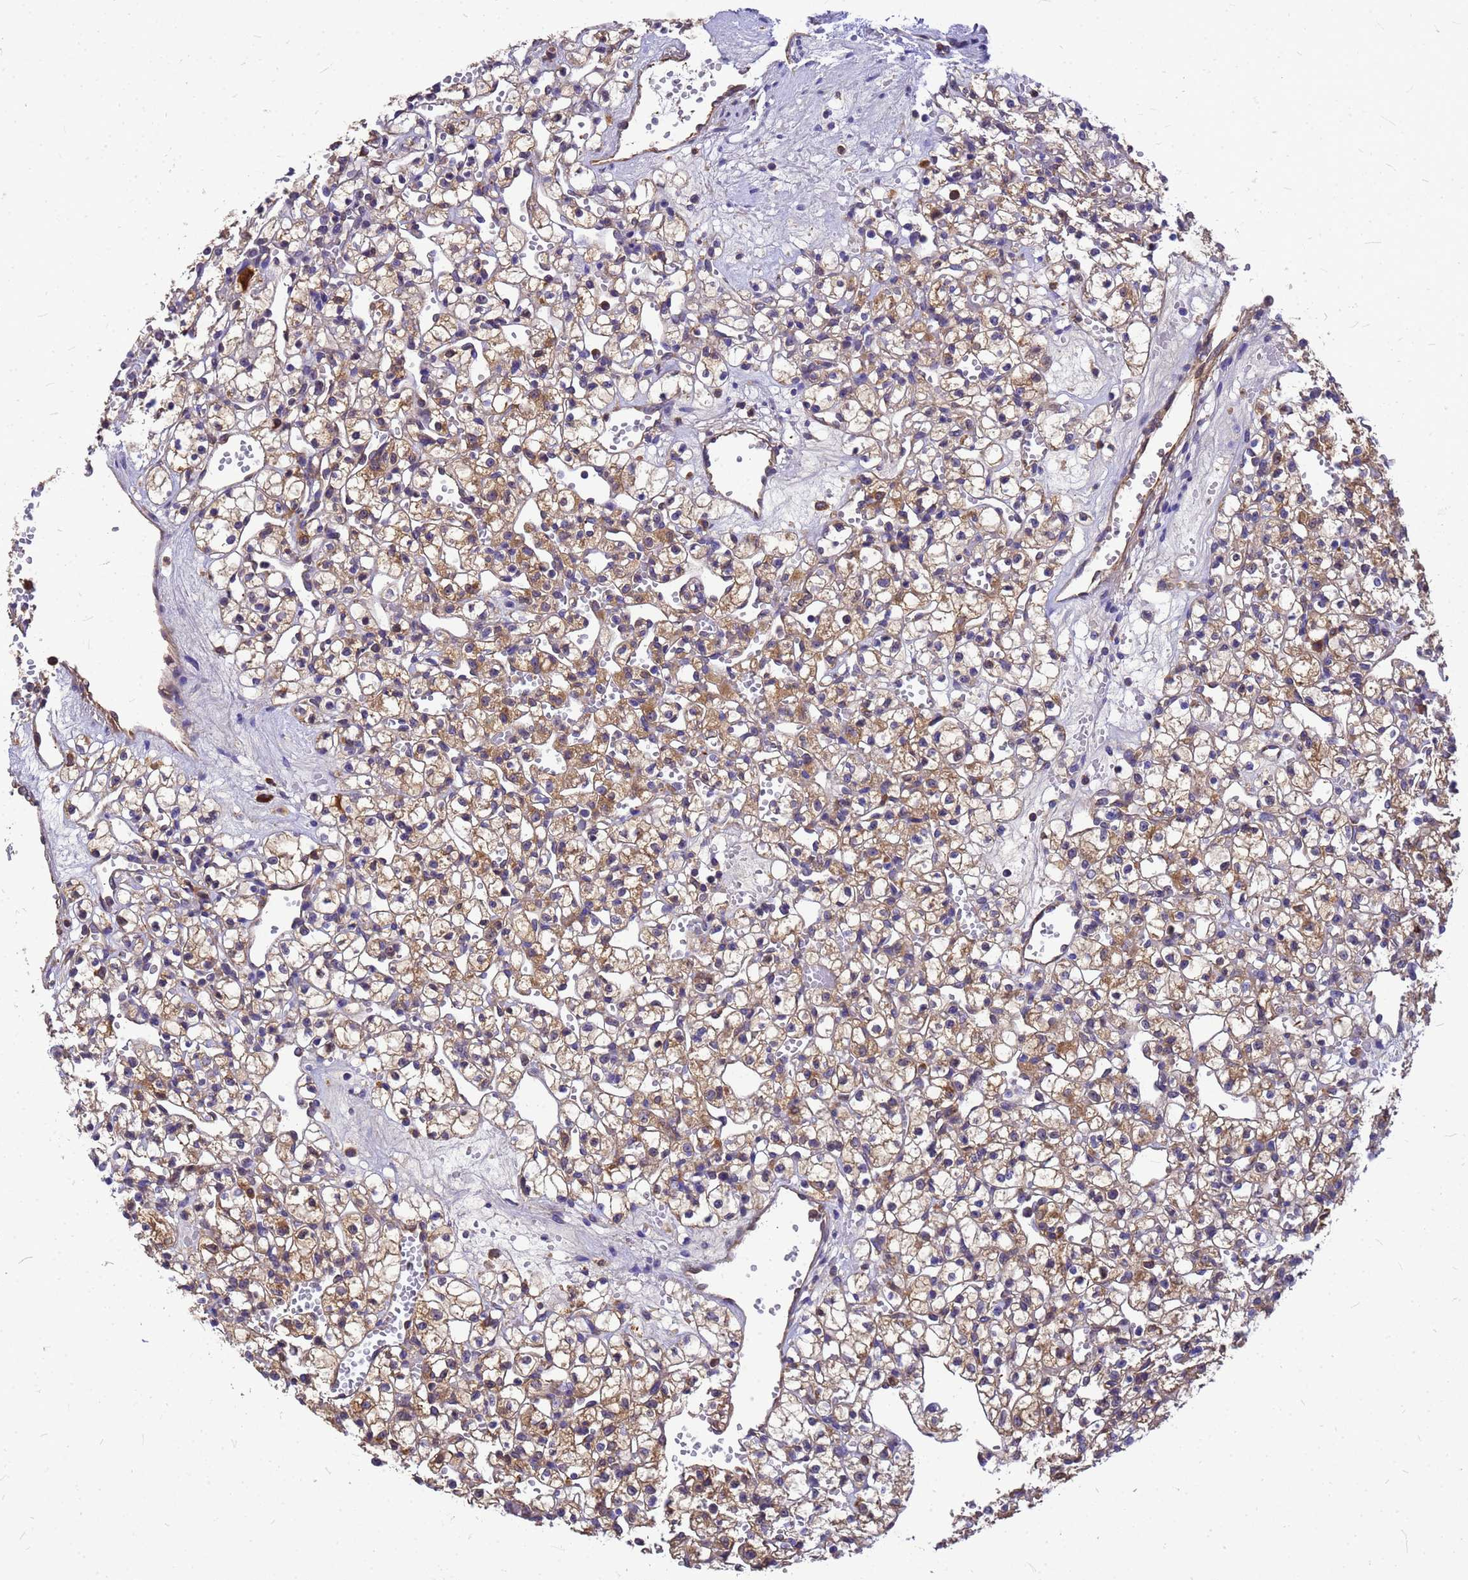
{"staining": {"intensity": "moderate", "quantity": "25%-75%", "location": "cytoplasmic/membranous"}, "tissue": "renal cancer", "cell_type": "Tumor cells", "image_type": "cancer", "snomed": [{"axis": "morphology", "description": "Adenocarcinoma, NOS"}, {"axis": "topography", "description": "Kidney"}], "caption": "DAB immunohistochemical staining of human renal adenocarcinoma displays moderate cytoplasmic/membranous protein staining in about 25%-75% of tumor cells. The staining is performed using DAB brown chromogen to label protein expression. The nuclei are counter-stained blue using hematoxylin.", "gene": "GID4", "patient": {"sex": "female", "age": 59}}